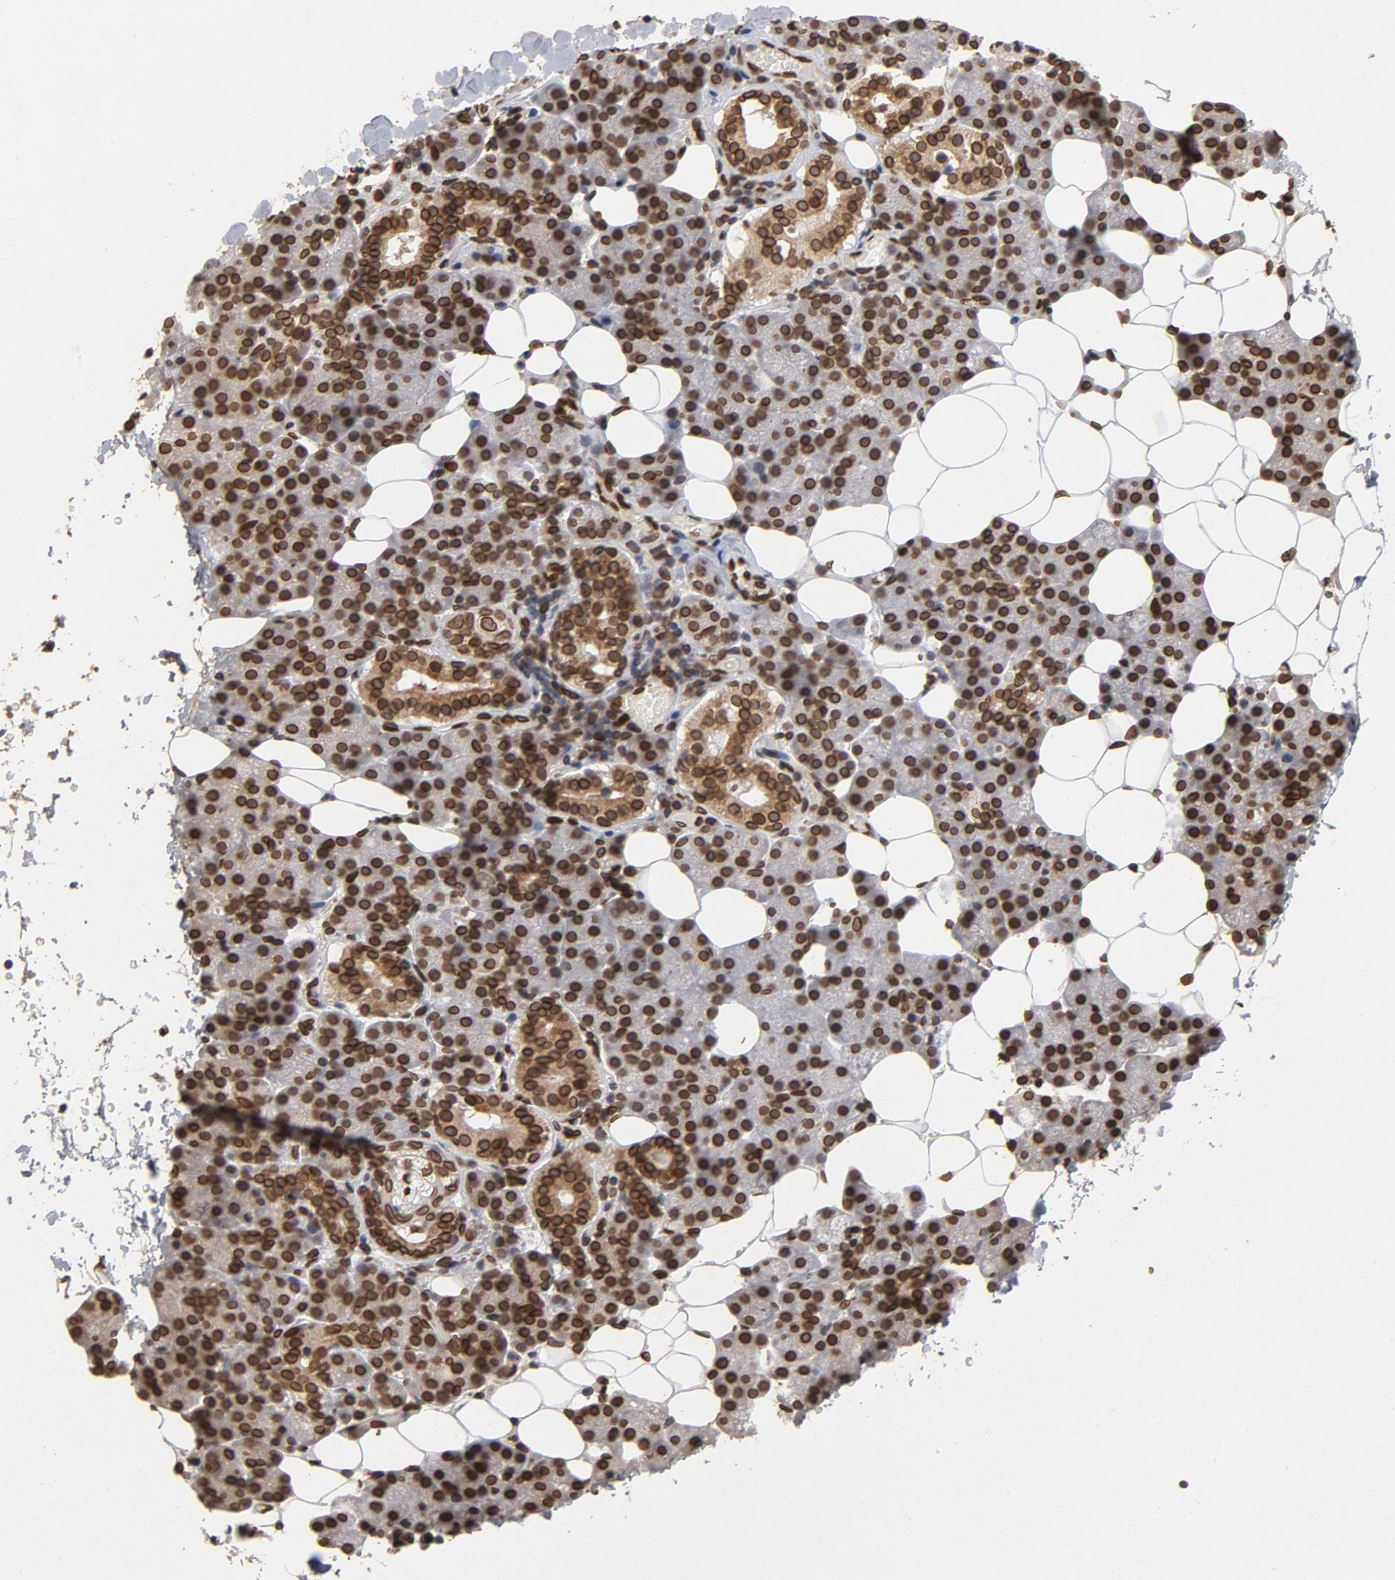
{"staining": {"intensity": "strong", "quantity": ">75%", "location": "cytoplasmic/membranous,nuclear"}, "tissue": "salivary gland", "cell_type": "Glandular cells", "image_type": "normal", "snomed": [{"axis": "morphology", "description": "Normal tissue, NOS"}, {"axis": "topography", "description": "Lymph node"}, {"axis": "topography", "description": "Salivary gland"}], "caption": "The photomicrograph shows staining of unremarkable salivary gland, revealing strong cytoplasmic/membranous,nuclear protein expression (brown color) within glandular cells. The staining is performed using DAB (3,3'-diaminobenzidine) brown chromogen to label protein expression. The nuclei are counter-stained blue using hematoxylin.", "gene": "LMNA", "patient": {"sex": "male", "age": 8}}